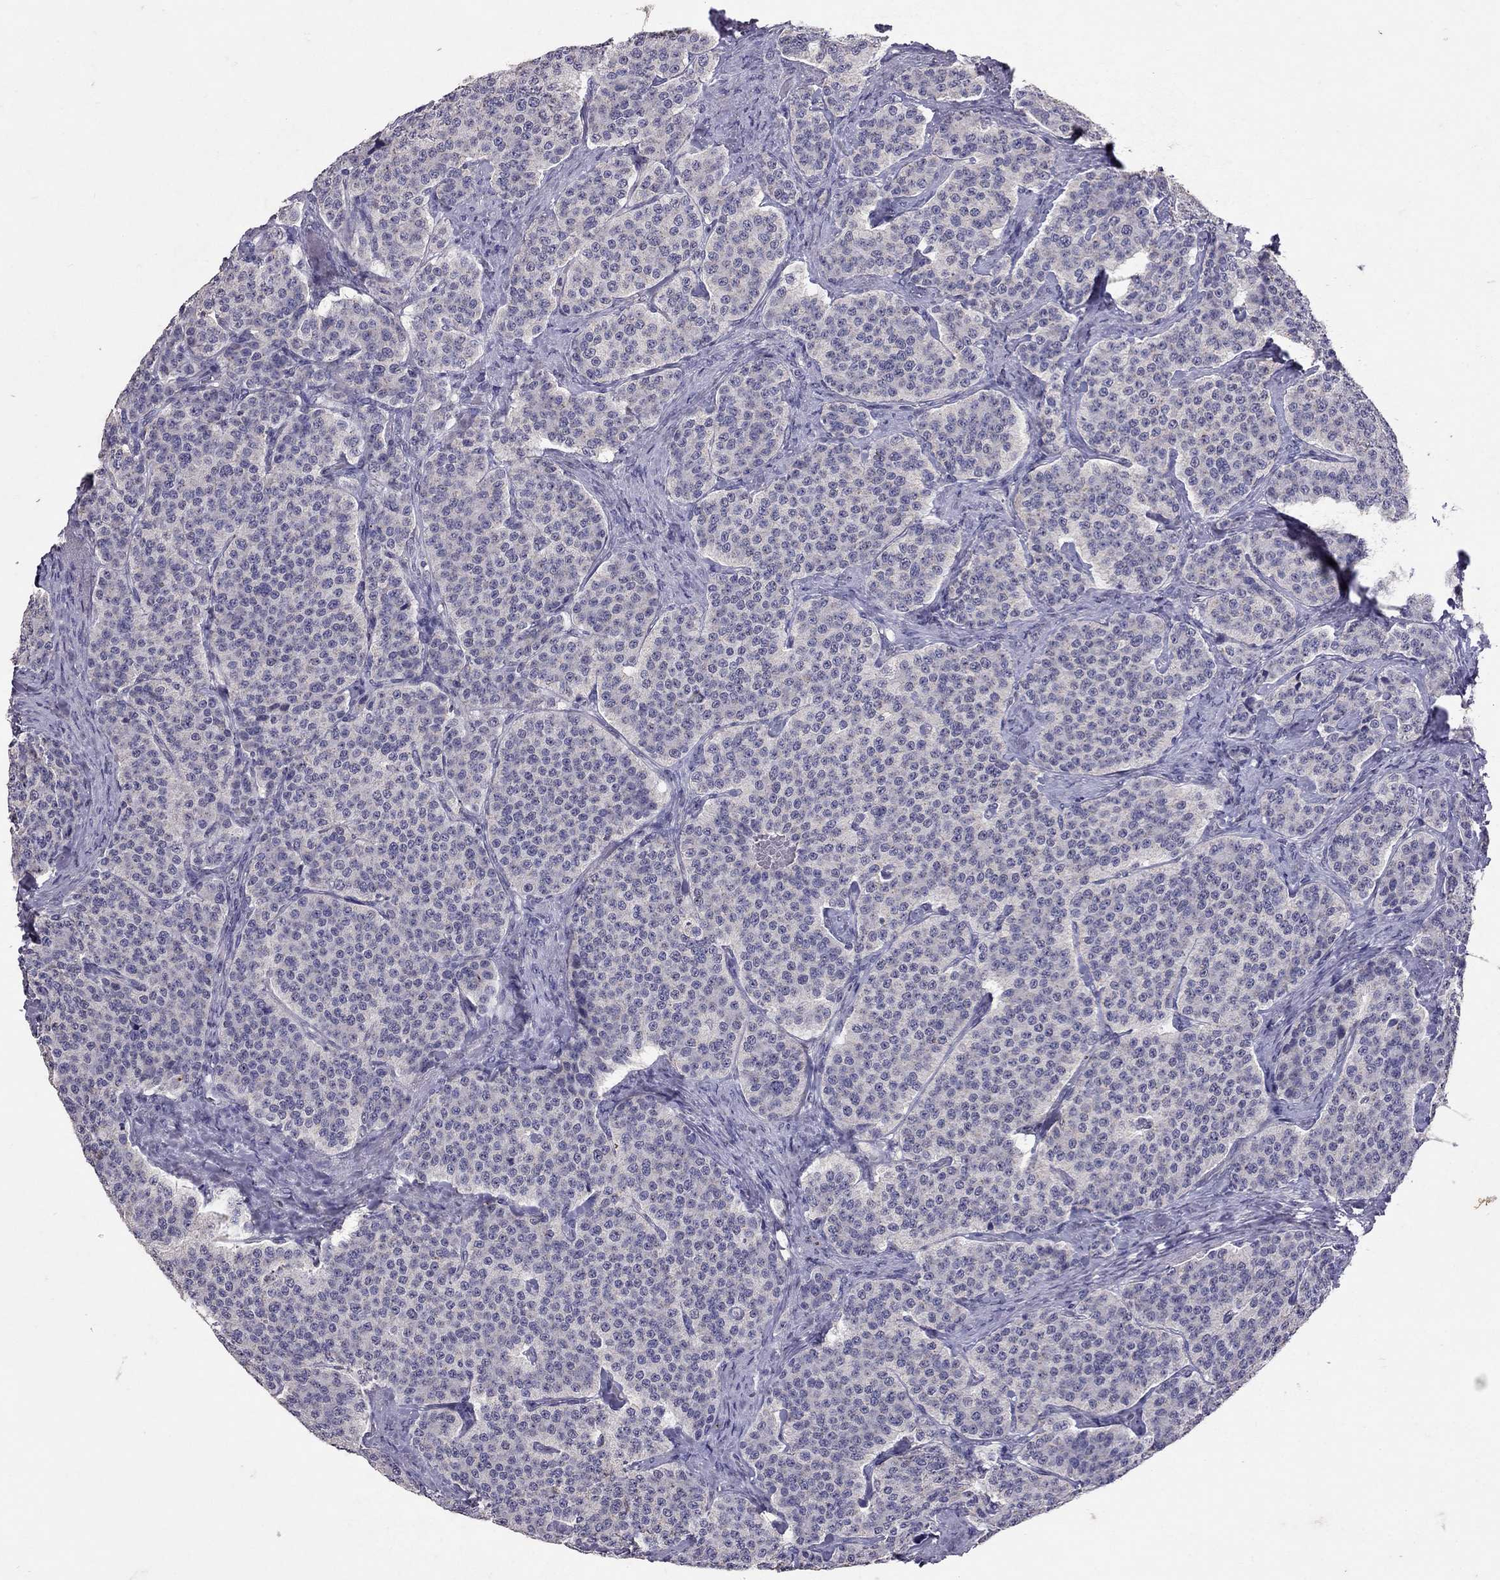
{"staining": {"intensity": "negative", "quantity": "none", "location": "none"}, "tissue": "carcinoid", "cell_type": "Tumor cells", "image_type": "cancer", "snomed": [{"axis": "morphology", "description": "Carcinoid, malignant, NOS"}, {"axis": "topography", "description": "Small intestine"}], "caption": "The image shows no staining of tumor cells in carcinoid.", "gene": "FST", "patient": {"sex": "female", "age": 58}}